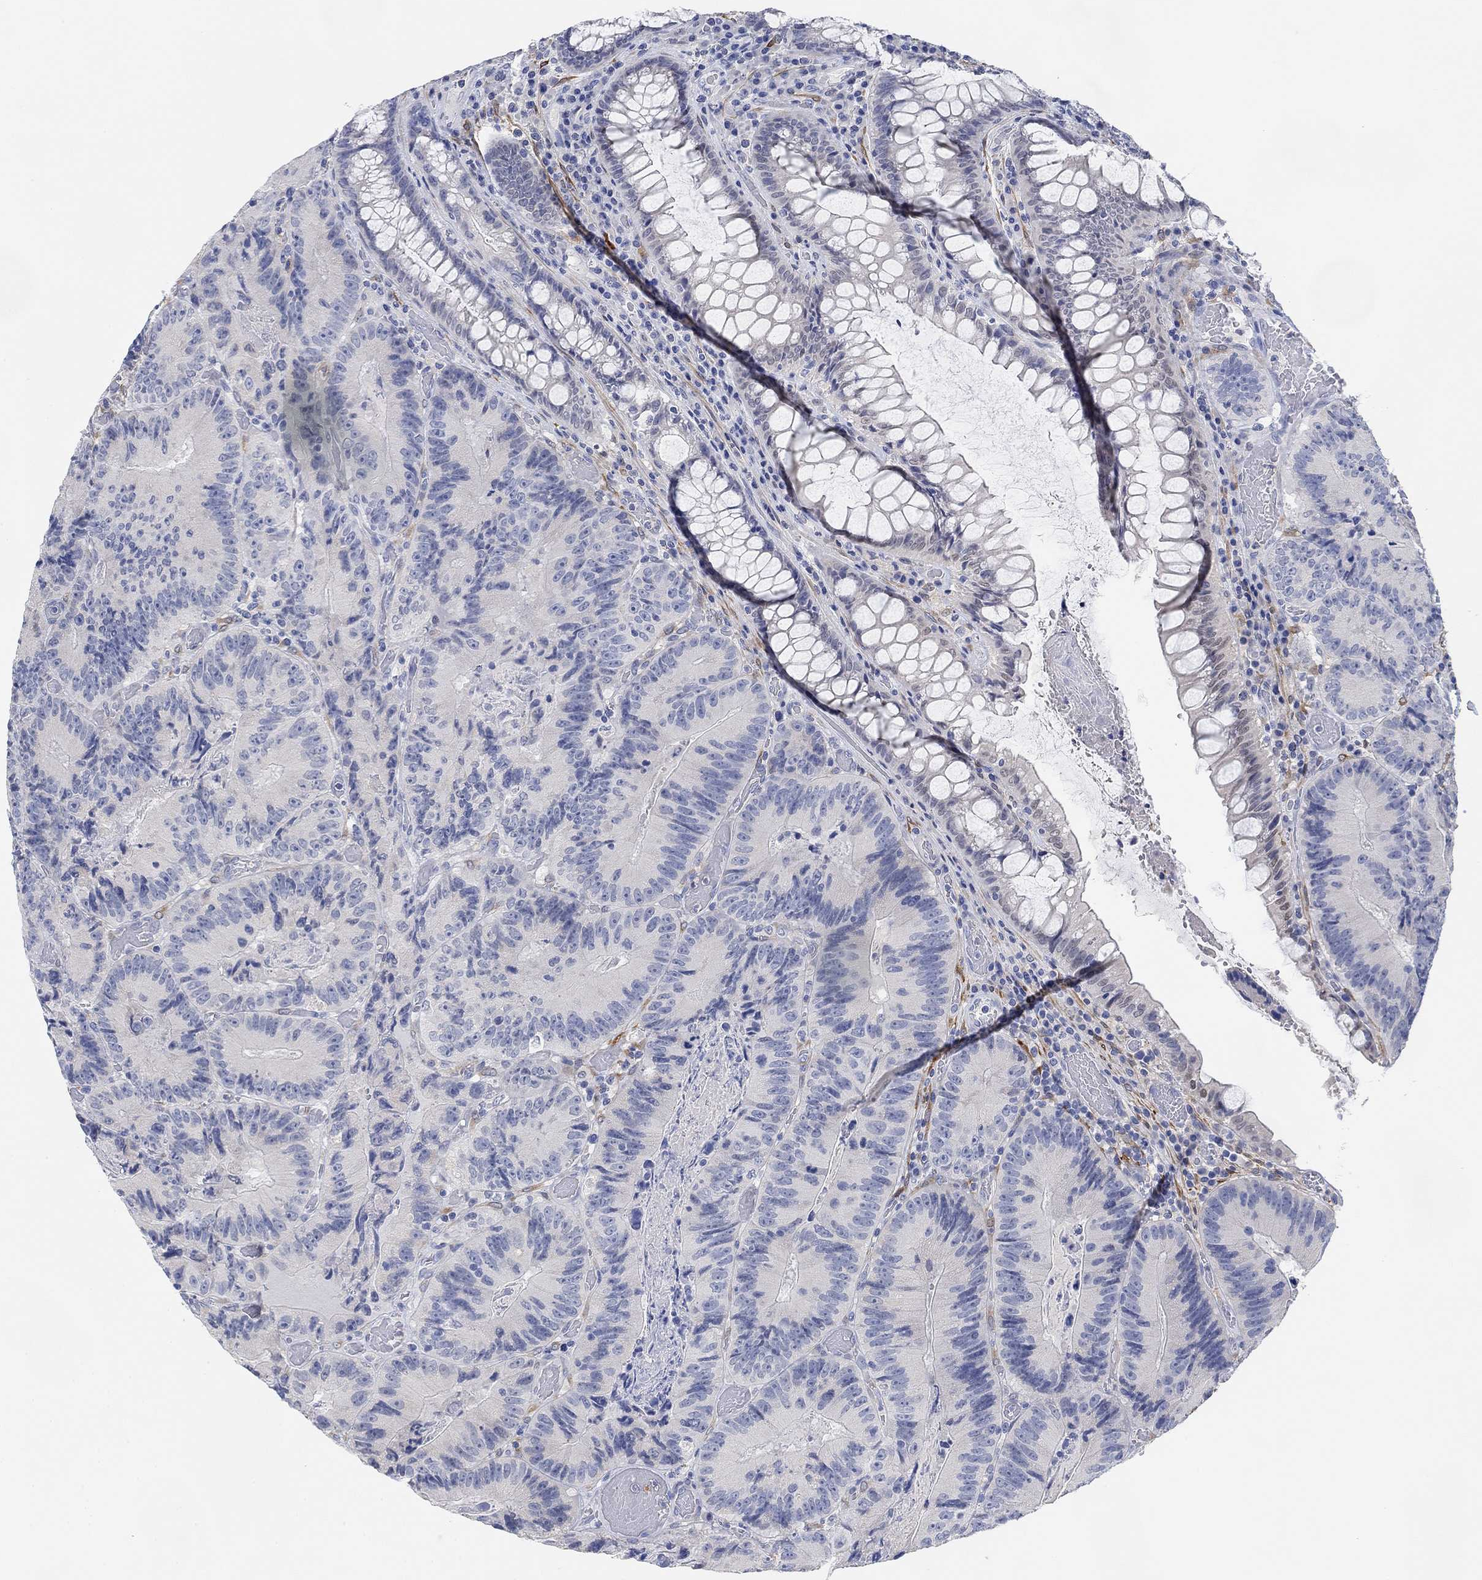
{"staining": {"intensity": "negative", "quantity": "none", "location": "none"}, "tissue": "colorectal cancer", "cell_type": "Tumor cells", "image_type": "cancer", "snomed": [{"axis": "morphology", "description": "Adenocarcinoma, NOS"}, {"axis": "topography", "description": "Colon"}], "caption": "Immunohistochemistry of human adenocarcinoma (colorectal) shows no positivity in tumor cells. The staining is performed using DAB (3,3'-diaminobenzidine) brown chromogen with nuclei counter-stained in using hematoxylin.", "gene": "VAT1L", "patient": {"sex": "female", "age": 86}}